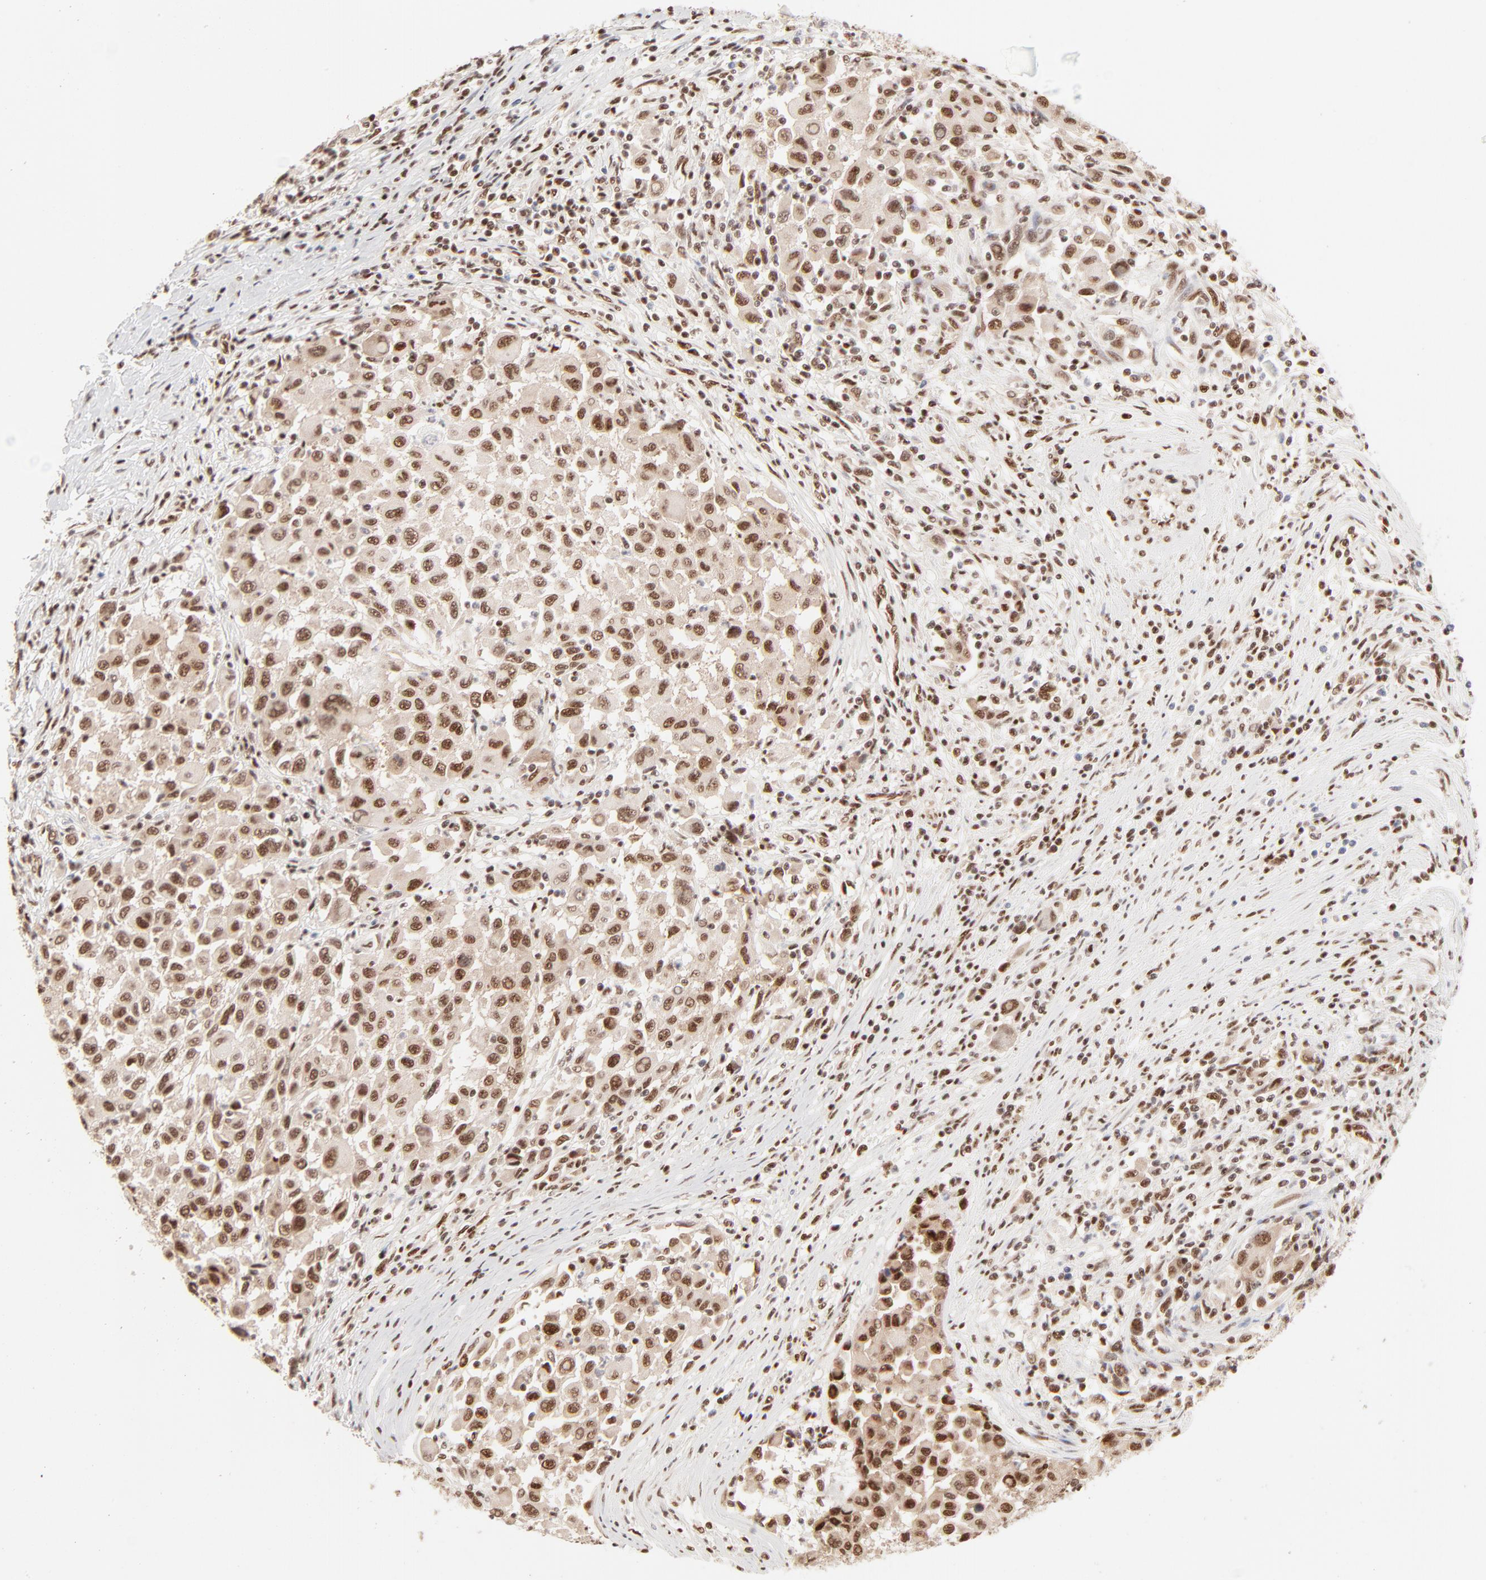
{"staining": {"intensity": "strong", "quantity": ">75%", "location": "nuclear"}, "tissue": "melanoma", "cell_type": "Tumor cells", "image_type": "cancer", "snomed": [{"axis": "morphology", "description": "Malignant melanoma, Metastatic site"}, {"axis": "topography", "description": "Lymph node"}], "caption": "Immunohistochemical staining of melanoma shows strong nuclear protein positivity in approximately >75% of tumor cells.", "gene": "TARDBP", "patient": {"sex": "male", "age": 61}}